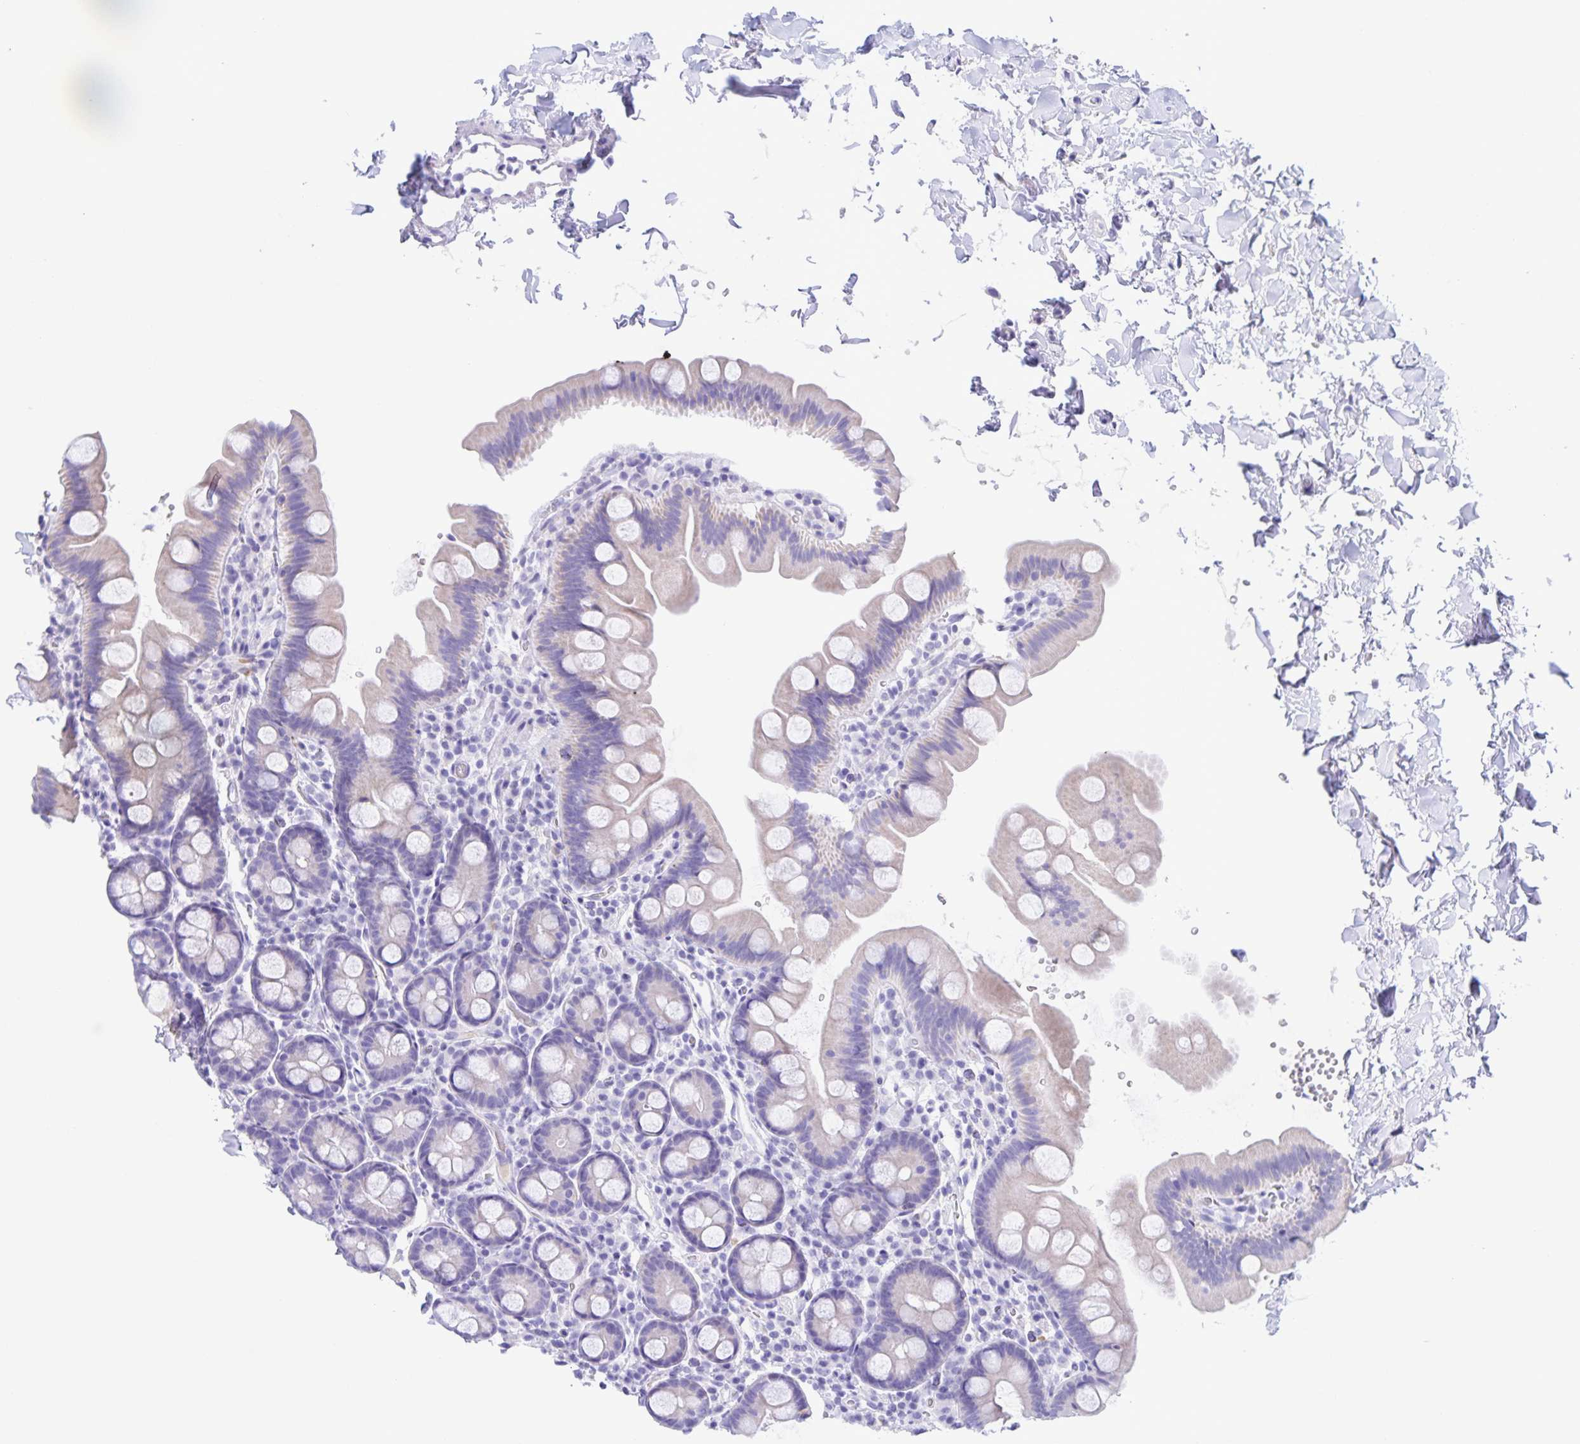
{"staining": {"intensity": "weak", "quantity": "25%-75%", "location": "cytoplasmic/membranous"}, "tissue": "small intestine", "cell_type": "Glandular cells", "image_type": "normal", "snomed": [{"axis": "morphology", "description": "Normal tissue, NOS"}, {"axis": "topography", "description": "Small intestine"}], "caption": "The histopathology image demonstrates immunohistochemical staining of benign small intestine. There is weak cytoplasmic/membranous staining is appreciated in about 25%-75% of glandular cells.", "gene": "CATSPER4", "patient": {"sex": "female", "age": 68}}